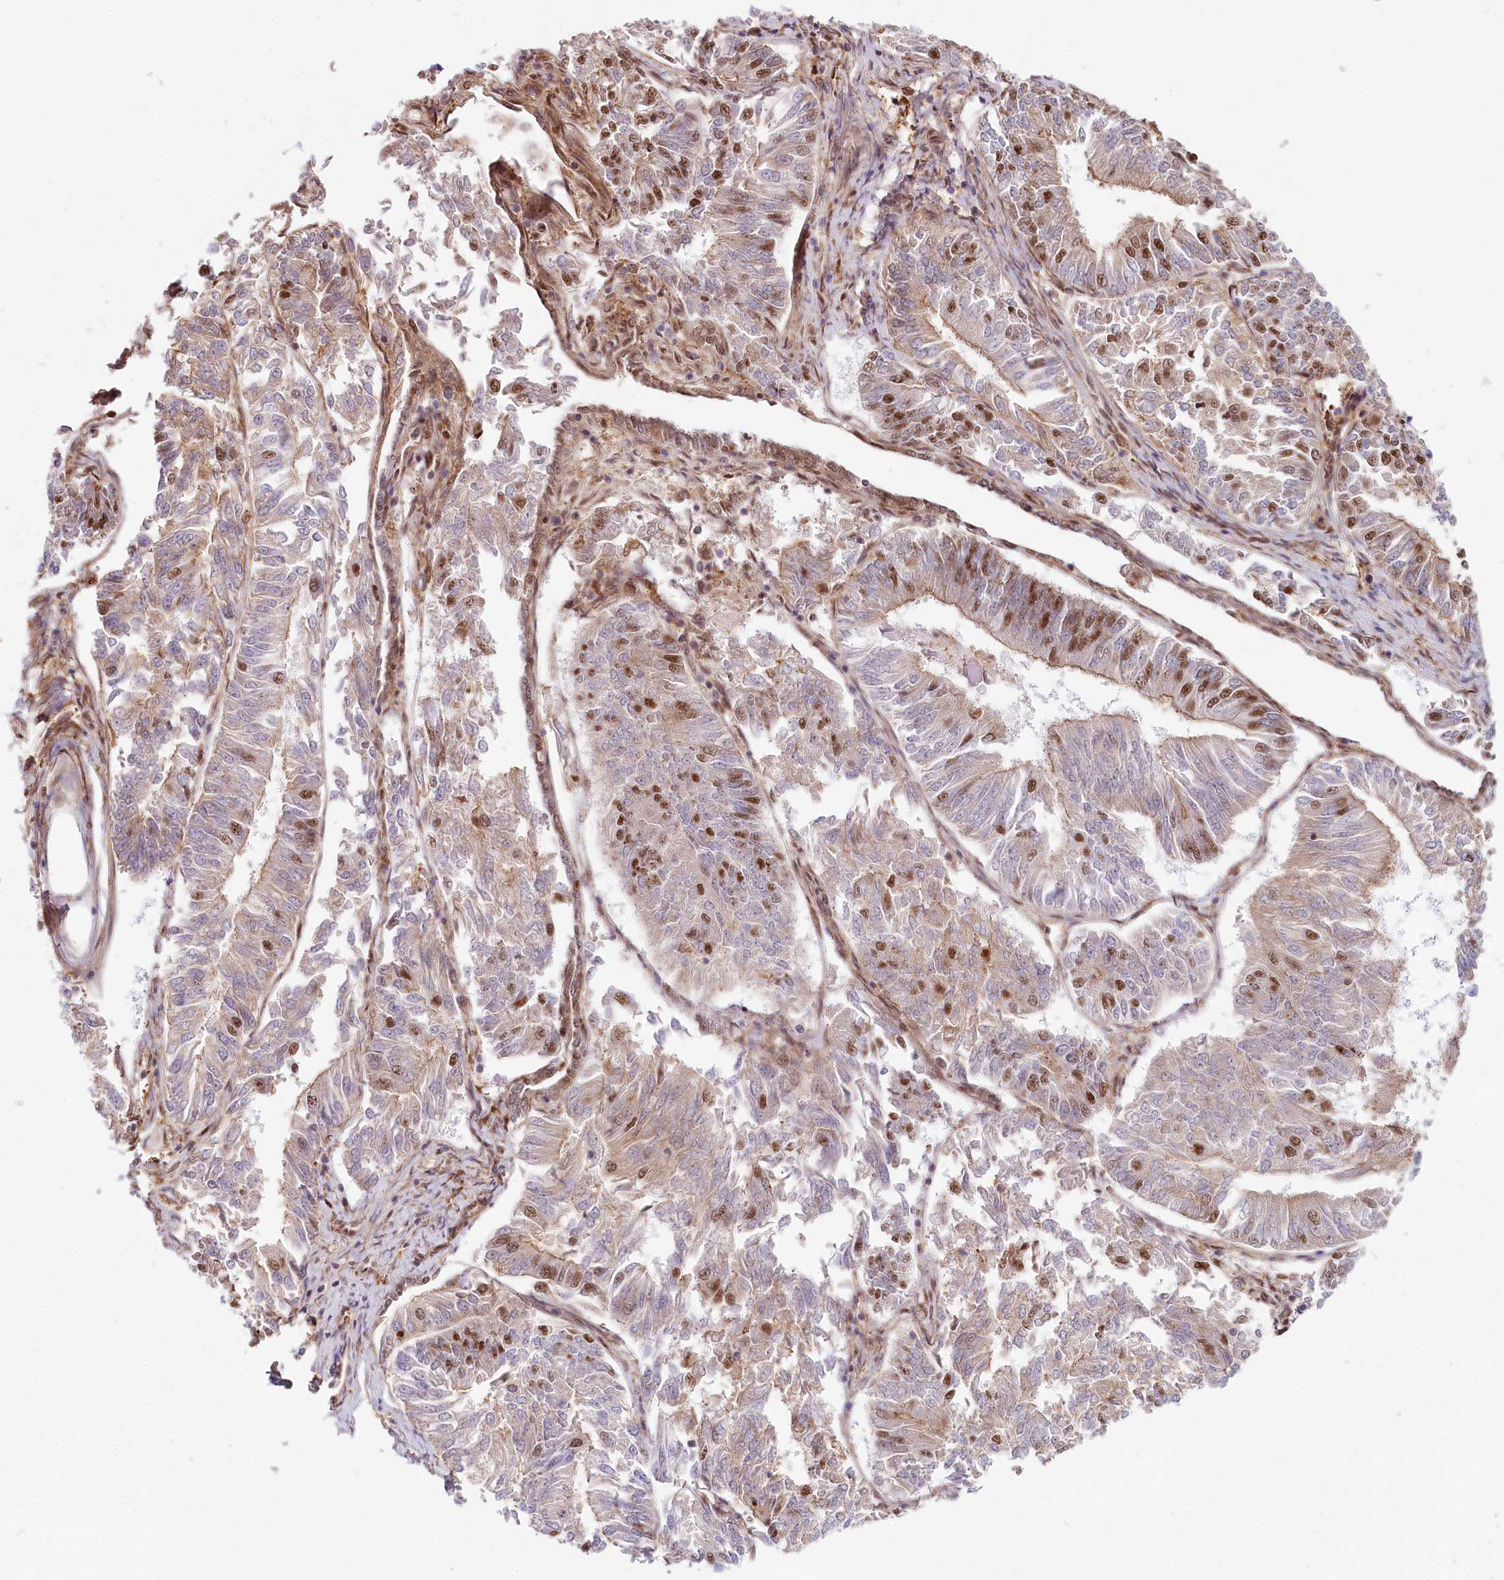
{"staining": {"intensity": "moderate", "quantity": "<25%", "location": "cytoplasmic/membranous,nuclear"}, "tissue": "endometrial cancer", "cell_type": "Tumor cells", "image_type": "cancer", "snomed": [{"axis": "morphology", "description": "Adenocarcinoma, NOS"}, {"axis": "topography", "description": "Endometrium"}], "caption": "Tumor cells exhibit moderate cytoplasmic/membranous and nuclear expression in about <25% of cells in endometrial cancer.", "gene": "TUBGCP2", "patient": {"sex": "female", "age": 58}}